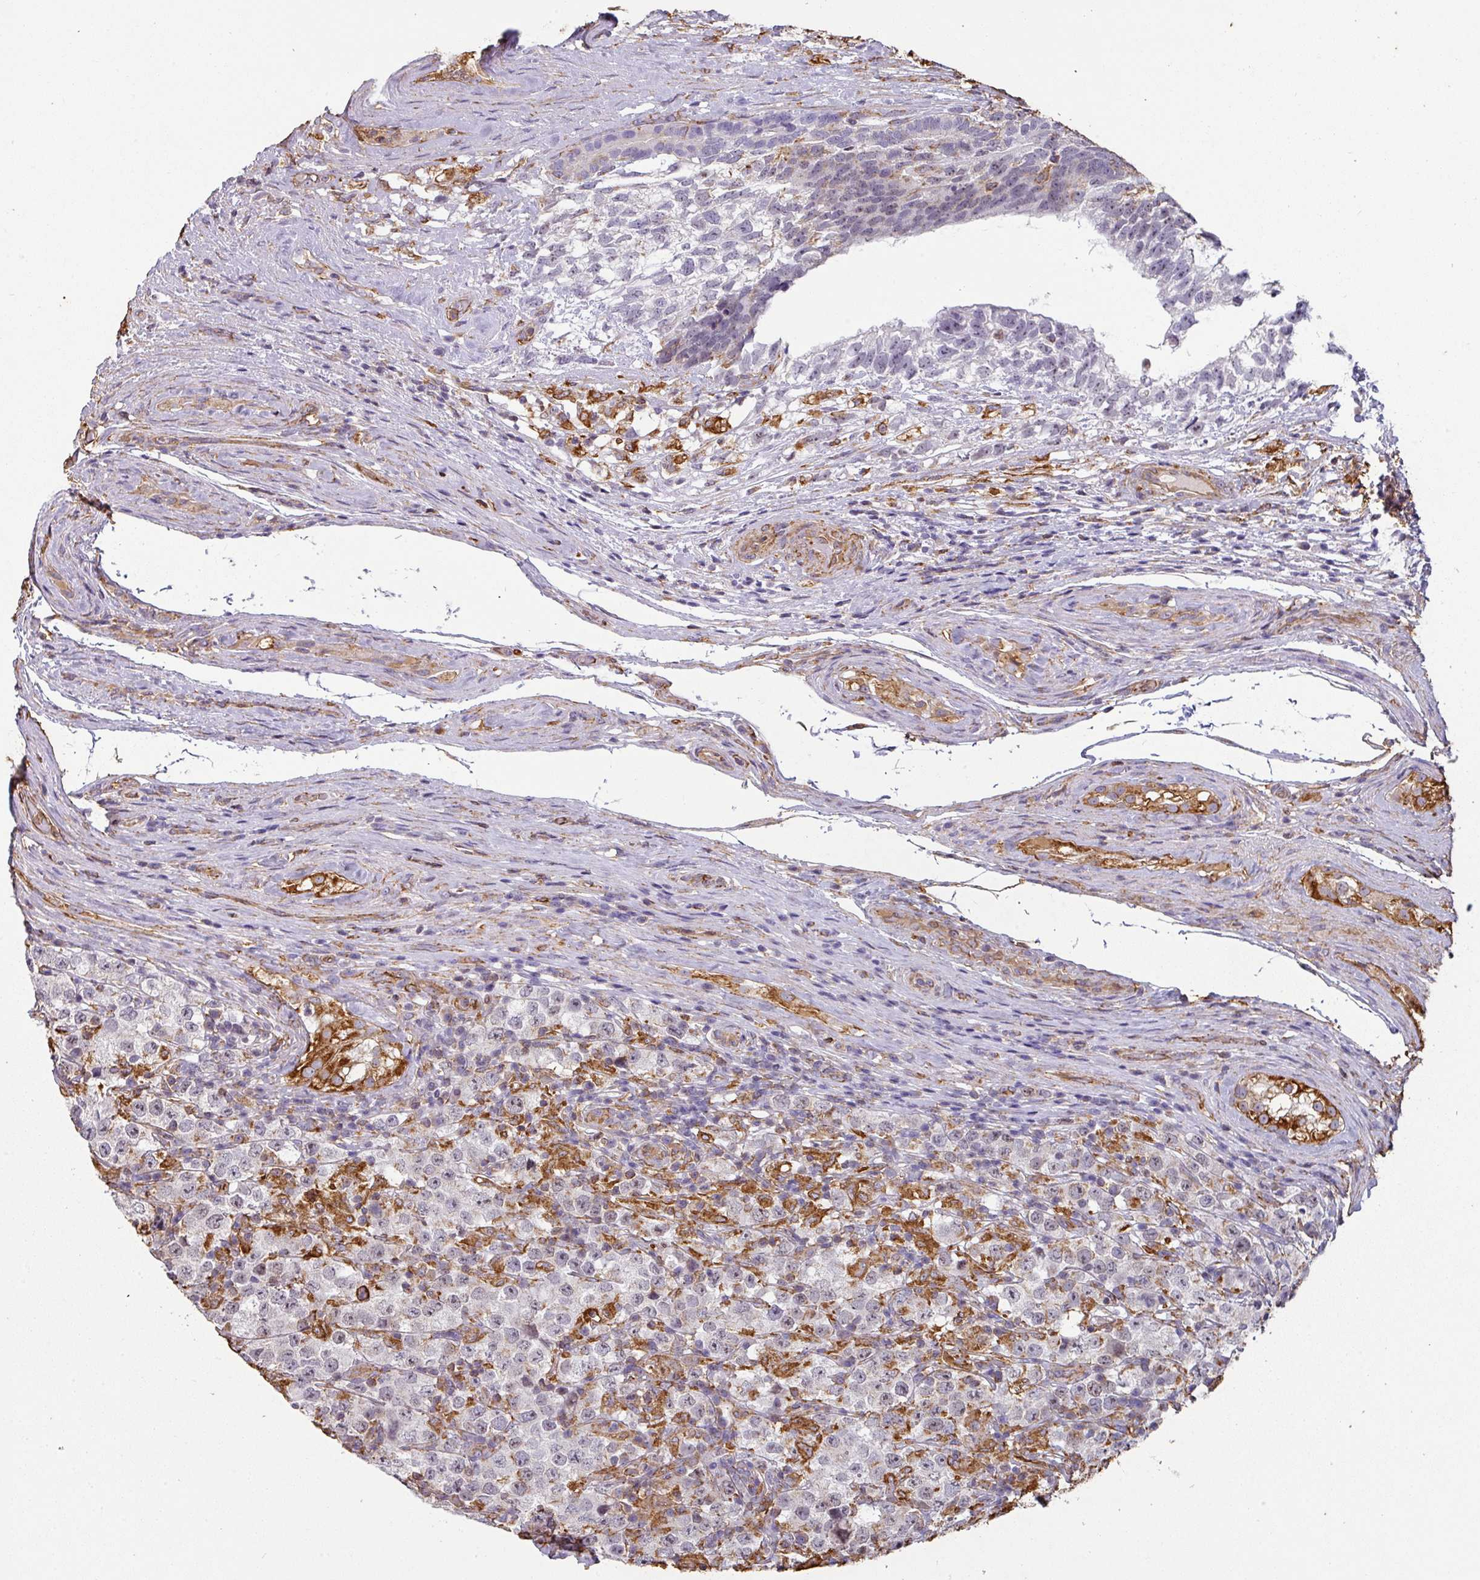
{"staining": {"intensity": "negative", "quantity": "none", "location": "none"}, "tissue": "testis cancer", "cell_type": "Tumor cells", "image_type": "cancer", "snomed": [{"axis": "morphology", "description": "Seminoma, NOS"}, {"axis": "morphology", "description": "Carcinoma, Embryonal, NOS"}, {"axis": "topography", "description": "Testis"}], "caption": "Testis cancer (seminoma) stained for a protein using IHC demonstrates no positivity tumor cells.", "gene": "ZNF280C", "patient": {"sex": "male", "age": 41}}